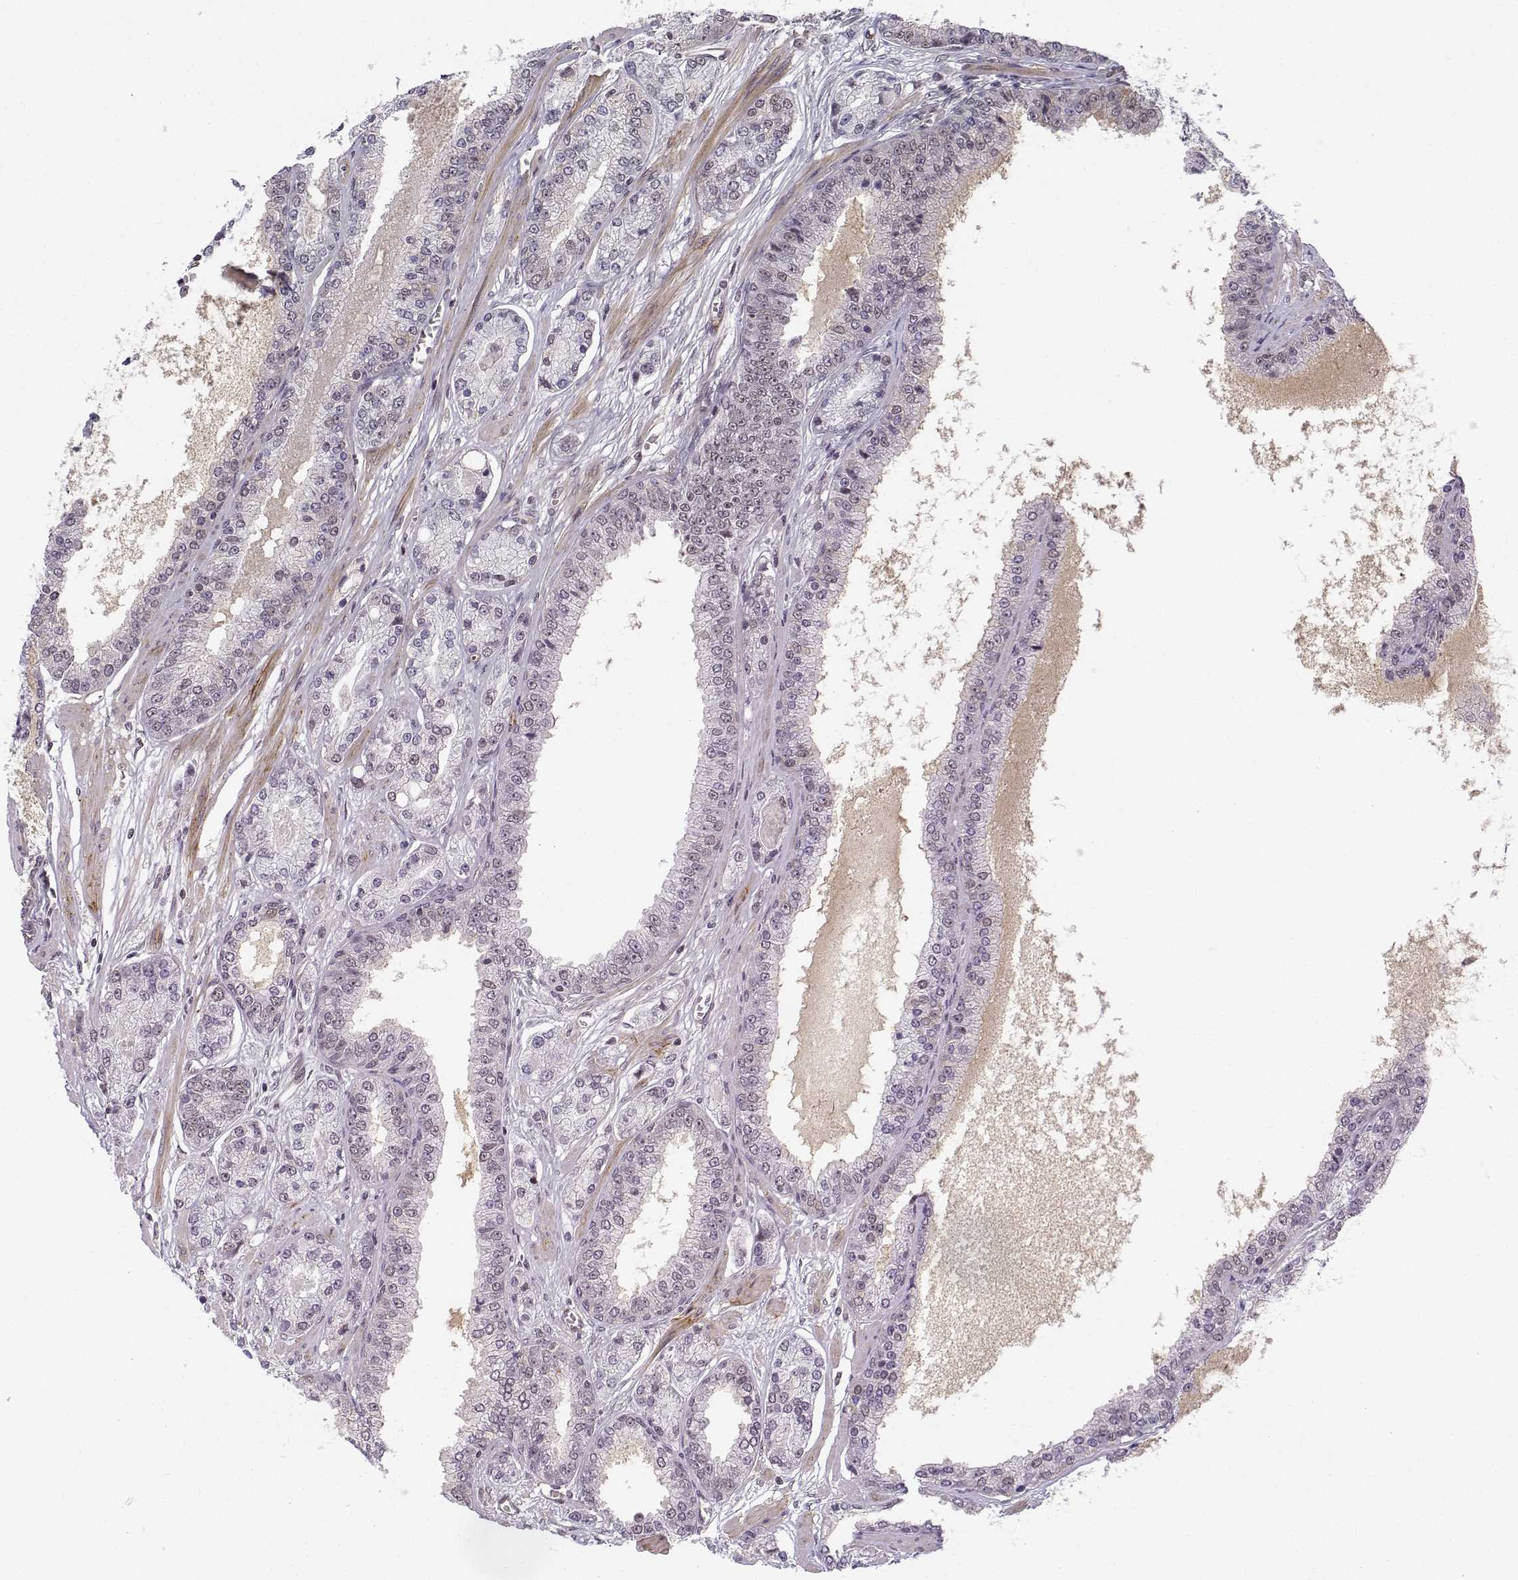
{"staining": {"intensity": "negative", "quantity": "none", "location": "none"}, "tissue": "prostate cancer", "cell_type": "Tumor cells", "image_type": "cancer", "snomed": [{"axis": "morphology", "description": "Adenocarcinoma, NOS"}, {"axis": "topography", "description": "Prostate"}], "caption": "This is an IHC histopathology image of human adenocarcinoma (prostate). There is no expression in tumor cells.", "gene": "ITGA7", "patient": {"sex": "male", "age": 64}}